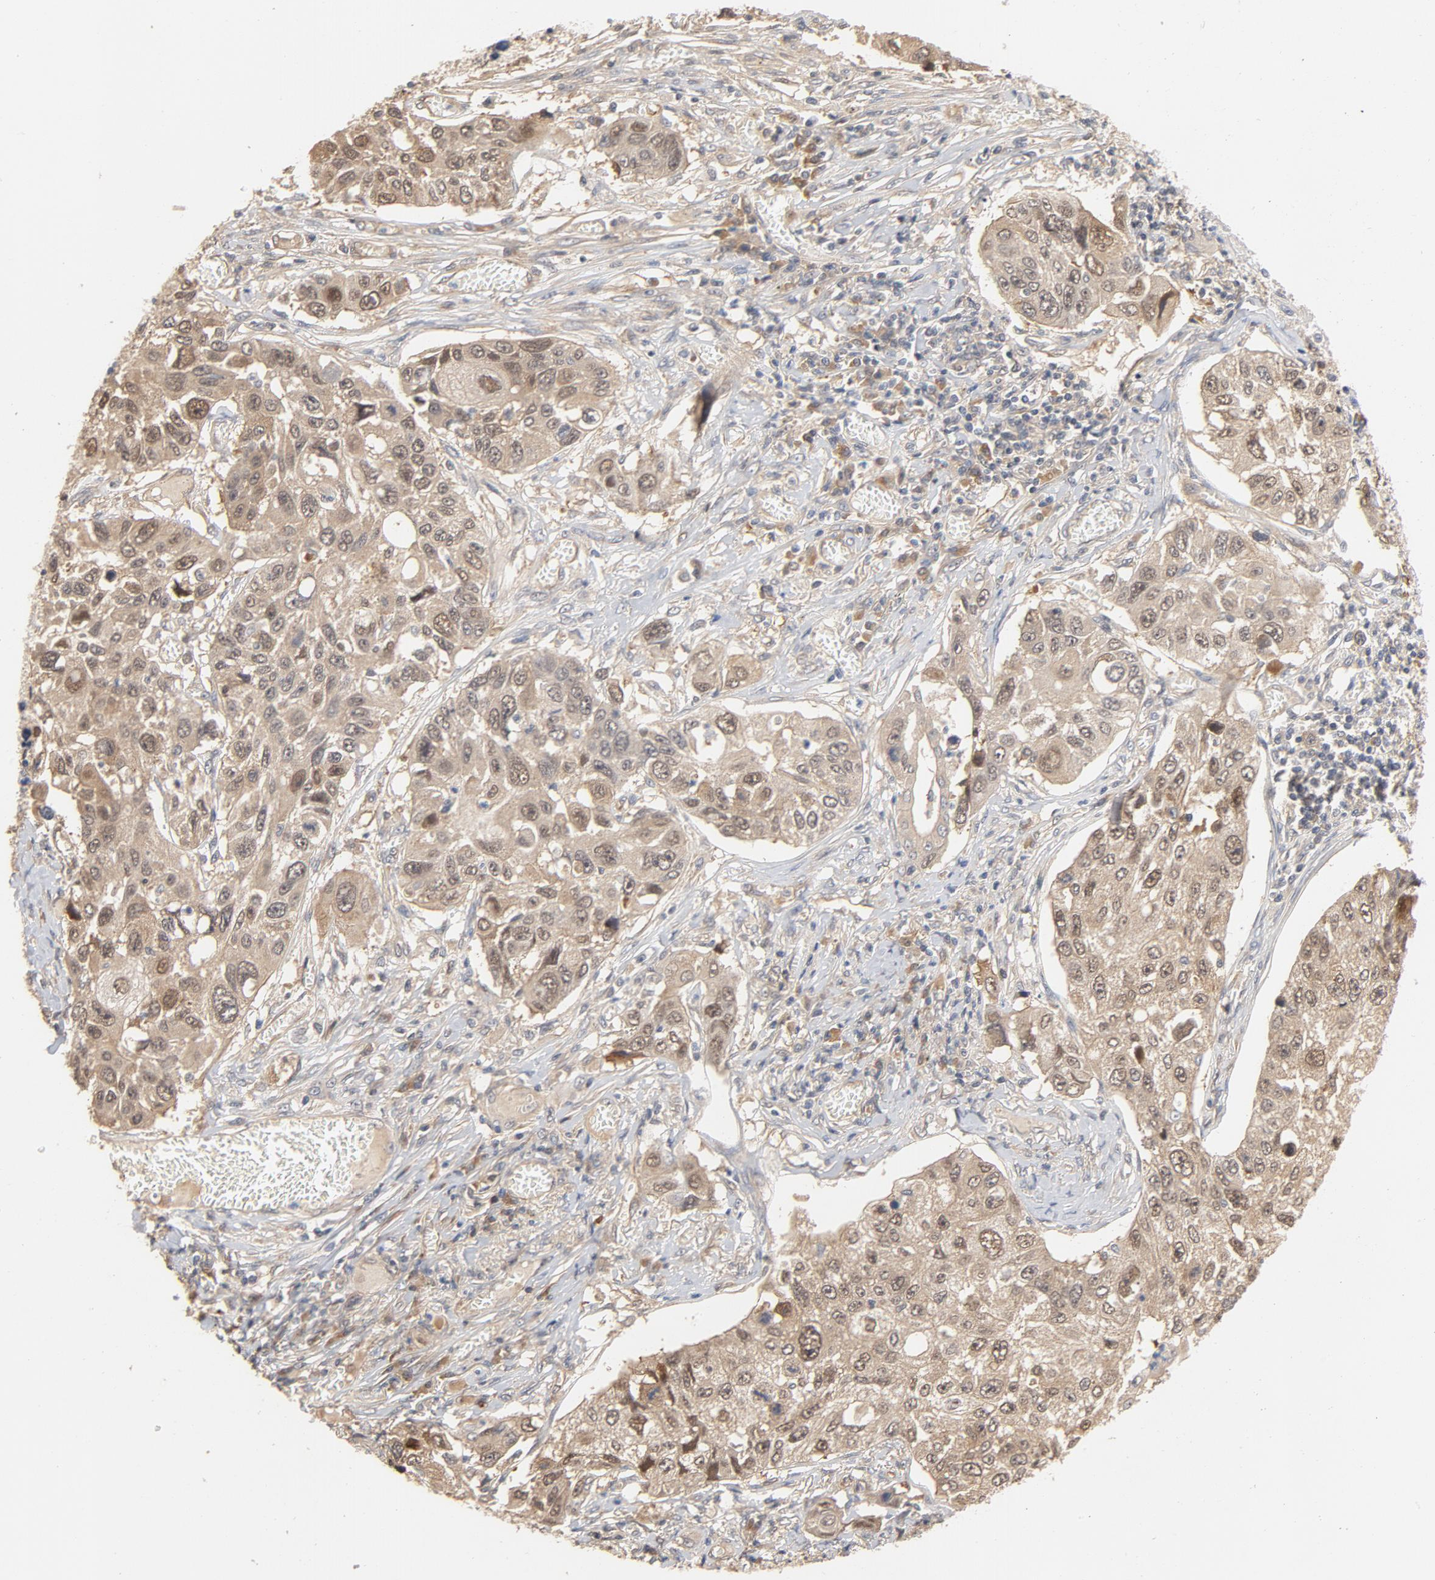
{"staining": {"intensity": "weak", "quantity": ">75%", "location": "cytoplasmic/membranous"}, "tissue": "lung cancer", "cell_type": "Tumor cells", "image_type": "cancer", "snomed": [{"axis": "morphology", "description": "Squamous cell carcinoma, NOS"}, {"axis": "topography", "description": "Lung"}], "caption": "The histopathology image demonstrates immunohistochemical staining of lung cancer (squamous cell carcinoma). There is weak cytoplasmic/membranous expression is seen in approximately >75% of tumor cells.", "gene": "PITPNM2", "patient": {"sex": "male", "age": 71}}